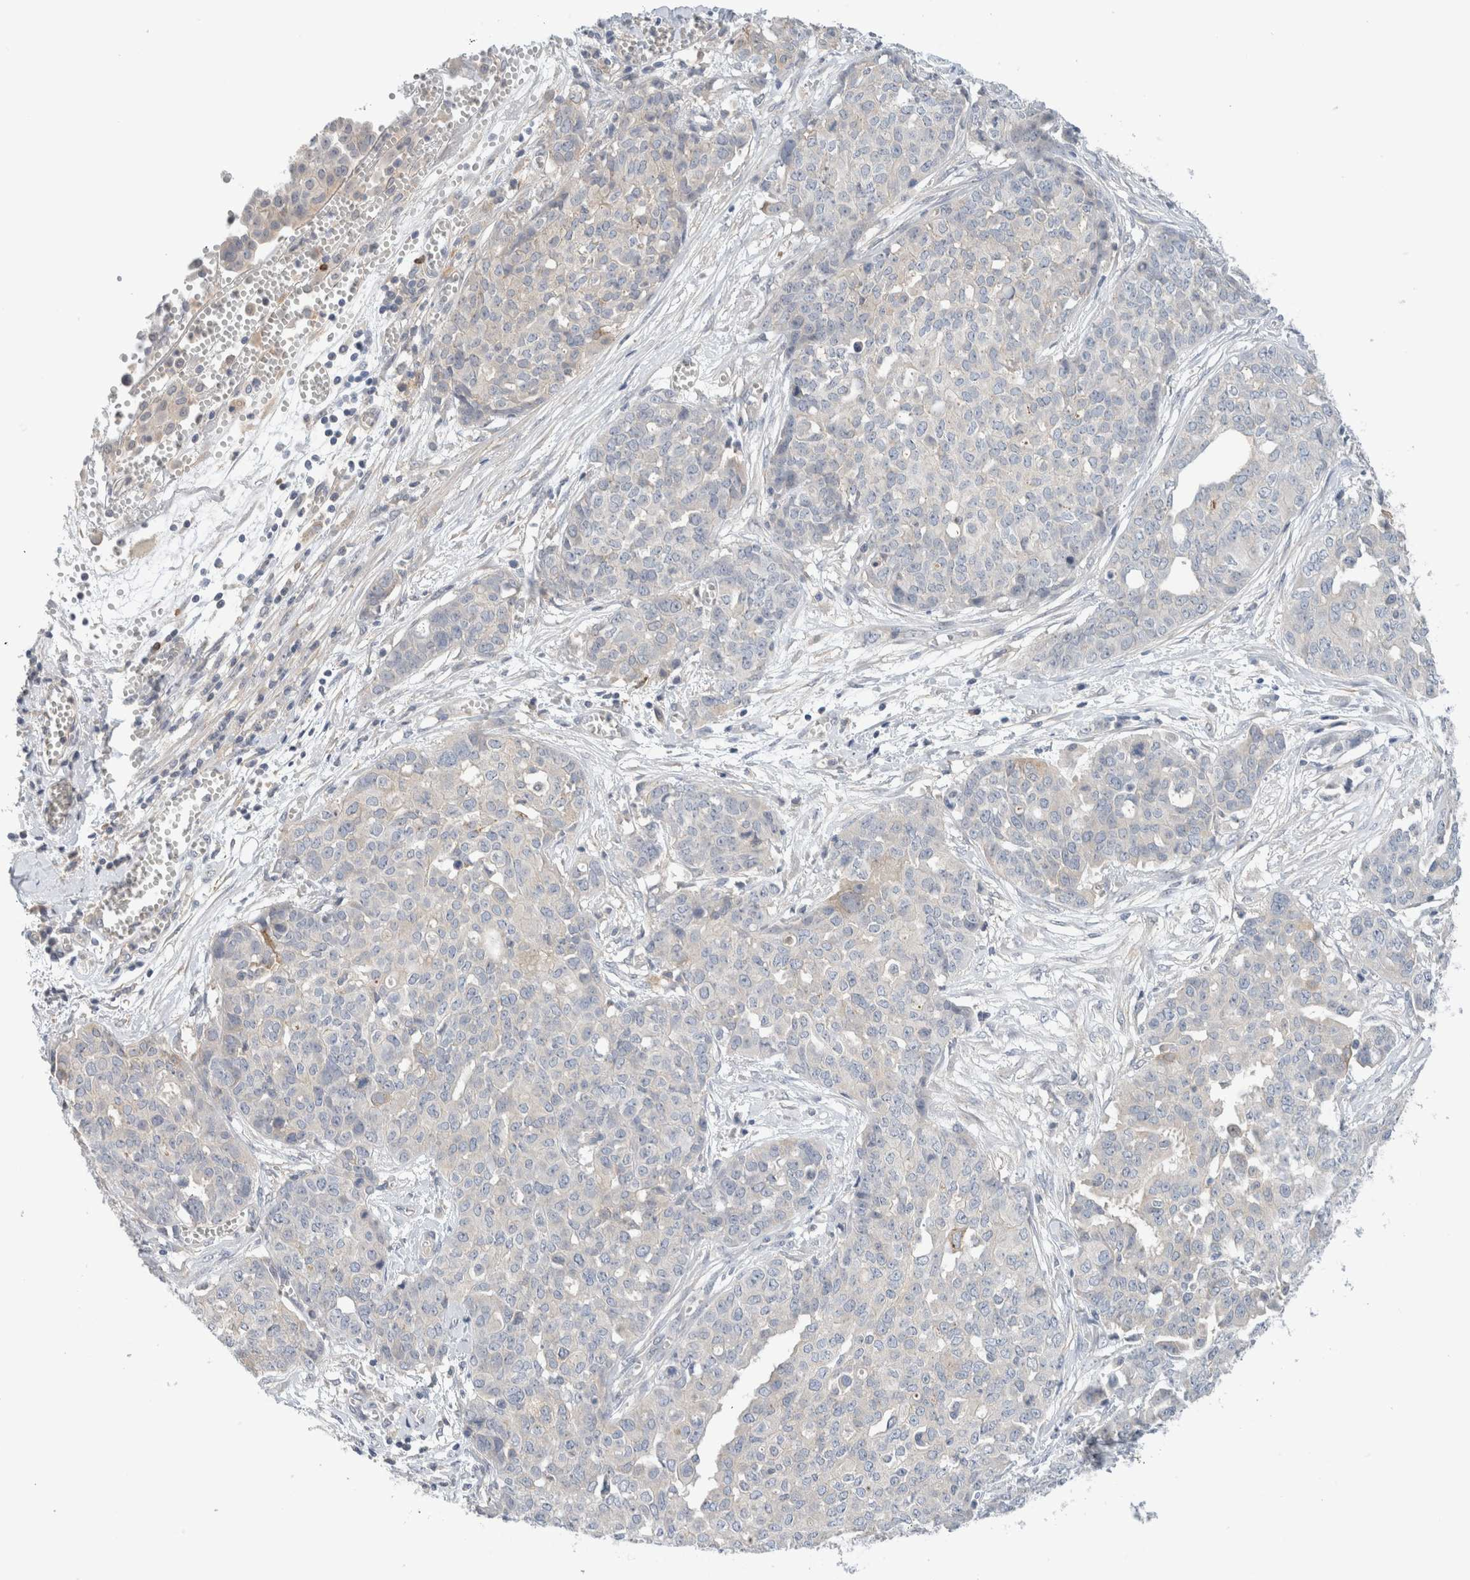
{"staining": {"intensity": "negative", "quantity": "none", "location": "none"}, "tissue": "ovarian cancer", "cell_type": "Tumor cells", "image_type": "cancer", "snomed": [{"axis": "morphology", "description": "Cystadenocarcinoma, serous, NOS"}, {"axis": "topography", "description": "Soft tissue"}, {"axis": "topography", "description": "Ovary"}], "caption": "Tumor cells are negative for protein expression in human serous cystadenocarcinoma (ovarian).", "gene": "SDR16C5", "patient": {"sex": "female", "age": 57}}